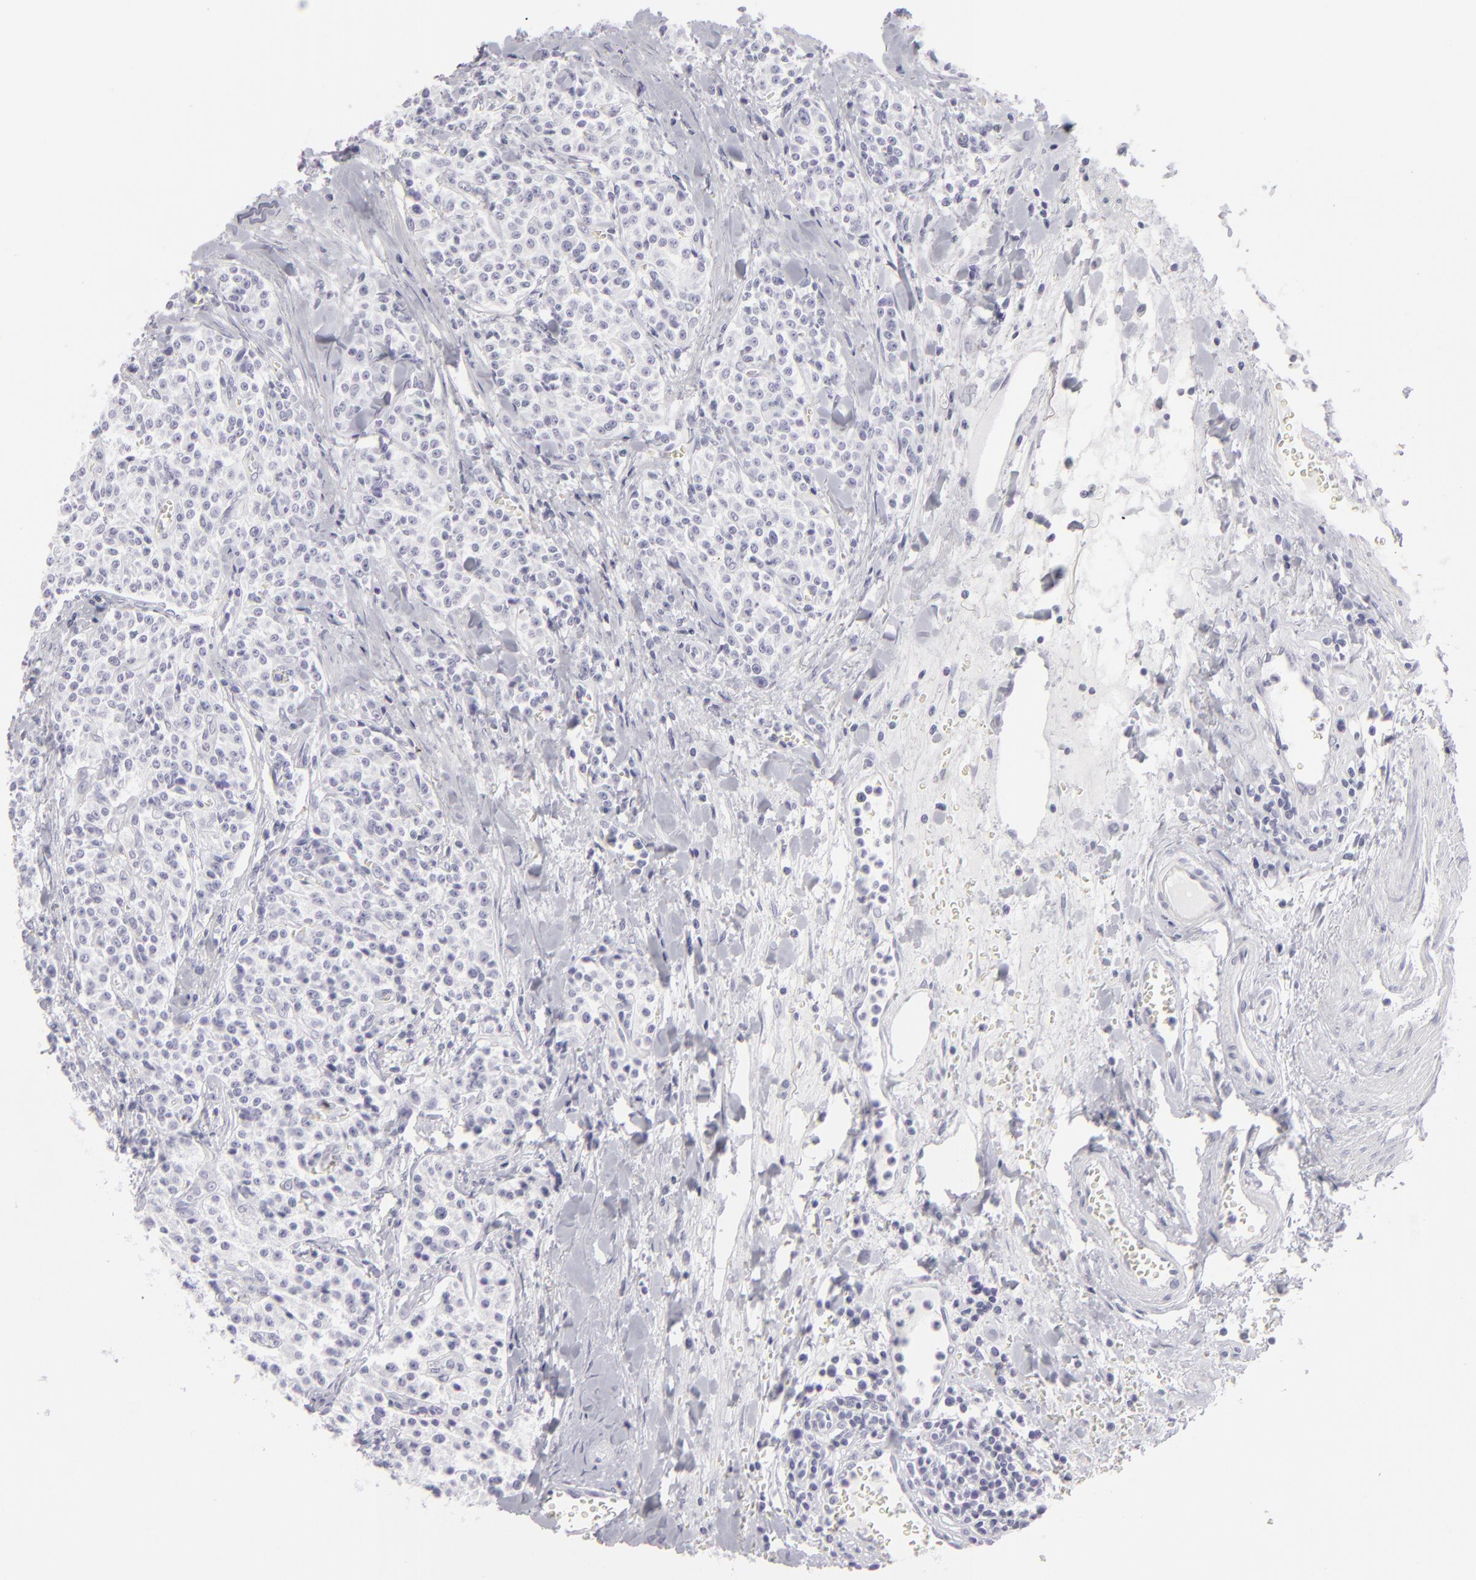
{"staining": {"intensity": "negative", "quantity": "none", "location": "none"}, "tissue": "carcinoid", "cell_type": "Tumor cells", "image_type": "cancer", "snomed": [{"axis": "morphology", "description": "Carcinoid, malignant, NOS"}, {"axis": "topography", "description": "Stomach"}], "caption": "High power microscopy image of an immunohistochemistry micrograph of carcinoid, revealing no significant positivity in tumor cells.", "gene": "KRT1", "patient": {"sex": "female", "age": 76}}